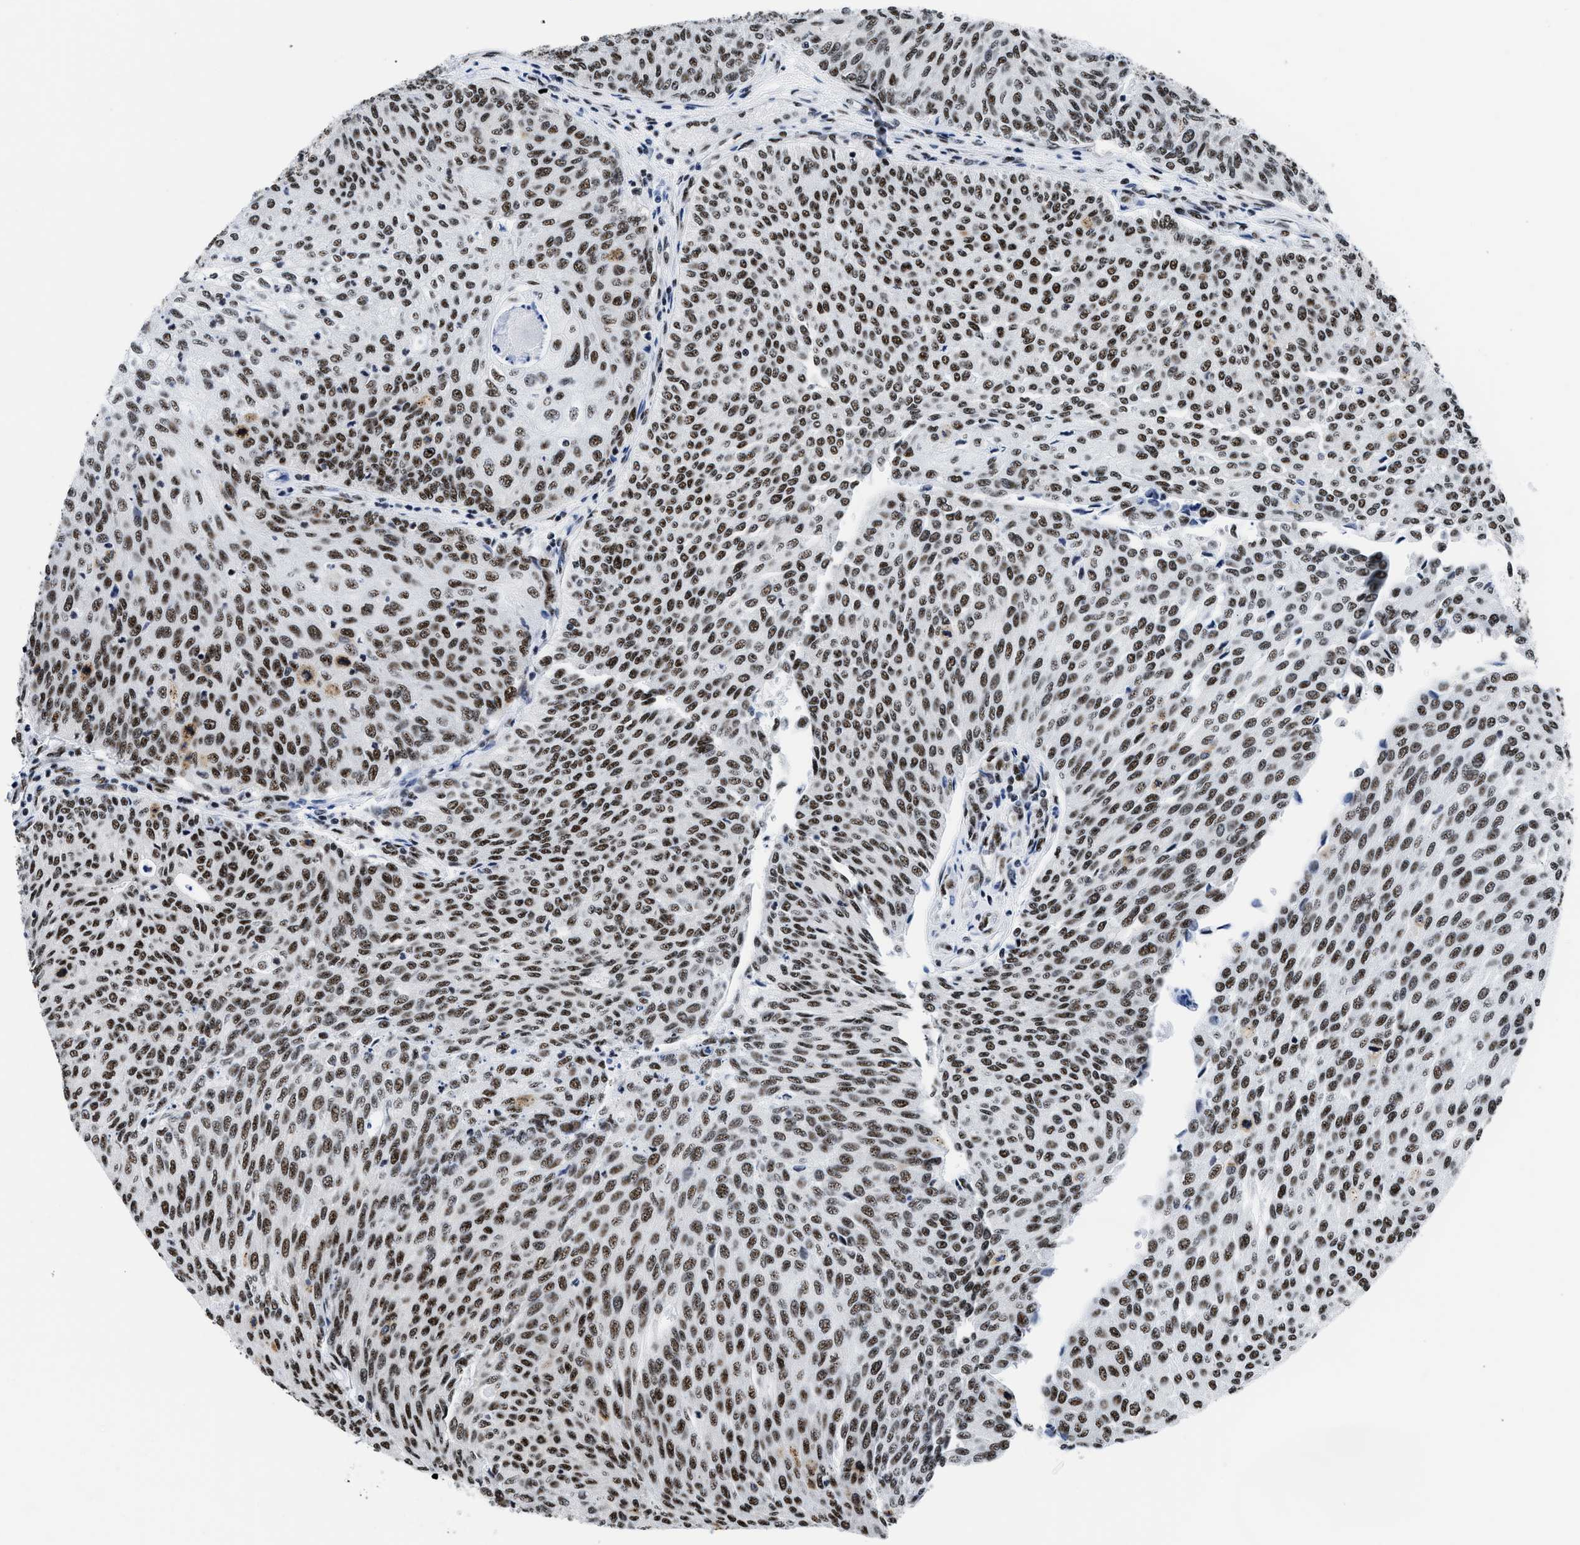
{"staining": {"intensity": "strong", "quantity": ">75%", "location": "nuclear"}, "tissue": "urothelial cancer", "cell_type": "Tumor cells", "image_type": "cancer", "snomed": [{"axis": "morphology", "description": "Urothelial carcinoma, Low grade"}, {"axis": "topography", "description": "Urinary bladder"}], "caption": "Protein staining of urothelial cancer tissue shows strong nuclear staining in approximately >75% of tumor cells.", "gene": "RBM8A", "patient": {"sex": "female", "age": 79}}